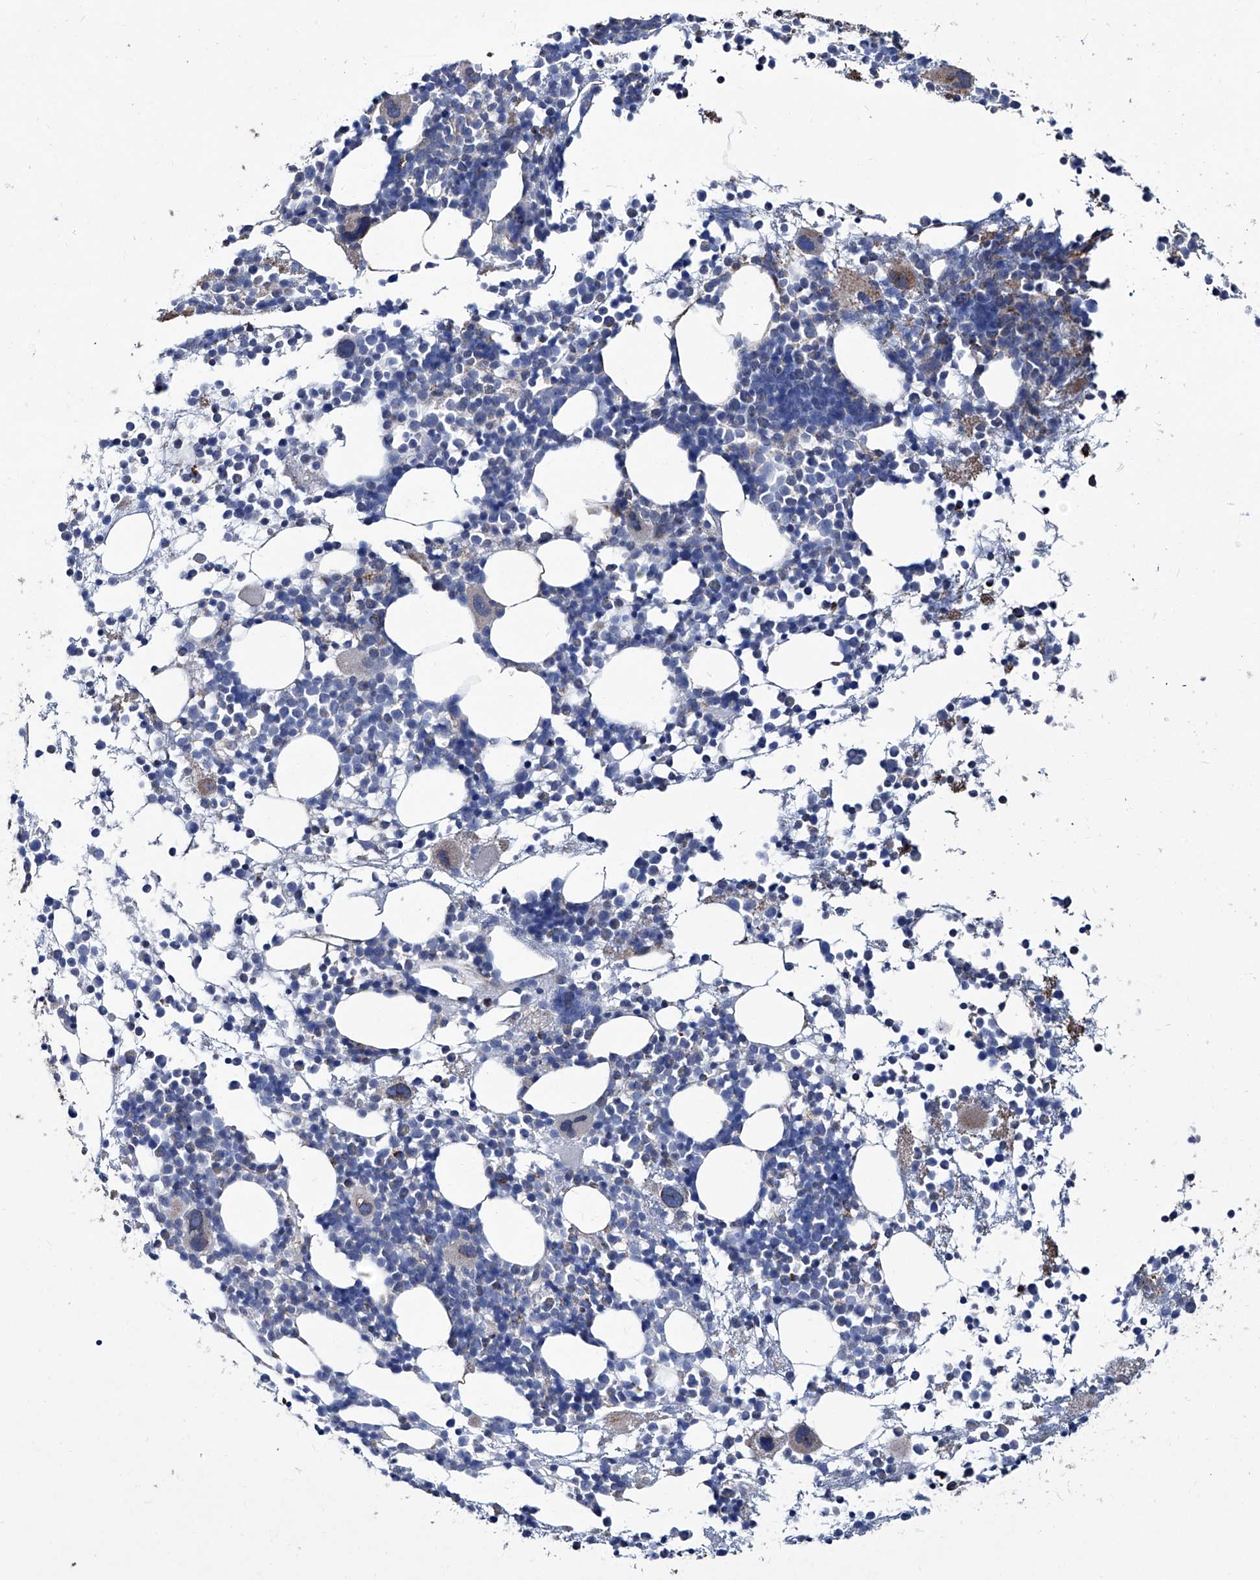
{"staining": {"intensity": "moderate", "quantity": "<25%", "location": "cytoplasmic/membranous"}, "tissue": "bone marrow", "cell_type": "Hematopoietic cells", "image_type": "normal", "snomed": [{"axis": "morphology", "description": "Normal tissue, NOS"}, {"axis": "topography", "description": "Bone marrow"}], "caption": "IHC image of normal bone marrow: bone marrow stained using IHC reveals low levels of moderate protein expression localized specifically in the cytoplasmic/membranous of hematopoietic cells, appearing as a cytoplasmic/membranous brown color.", "gene": "NHS", "patient": {"sex": "female", "age": 57}}